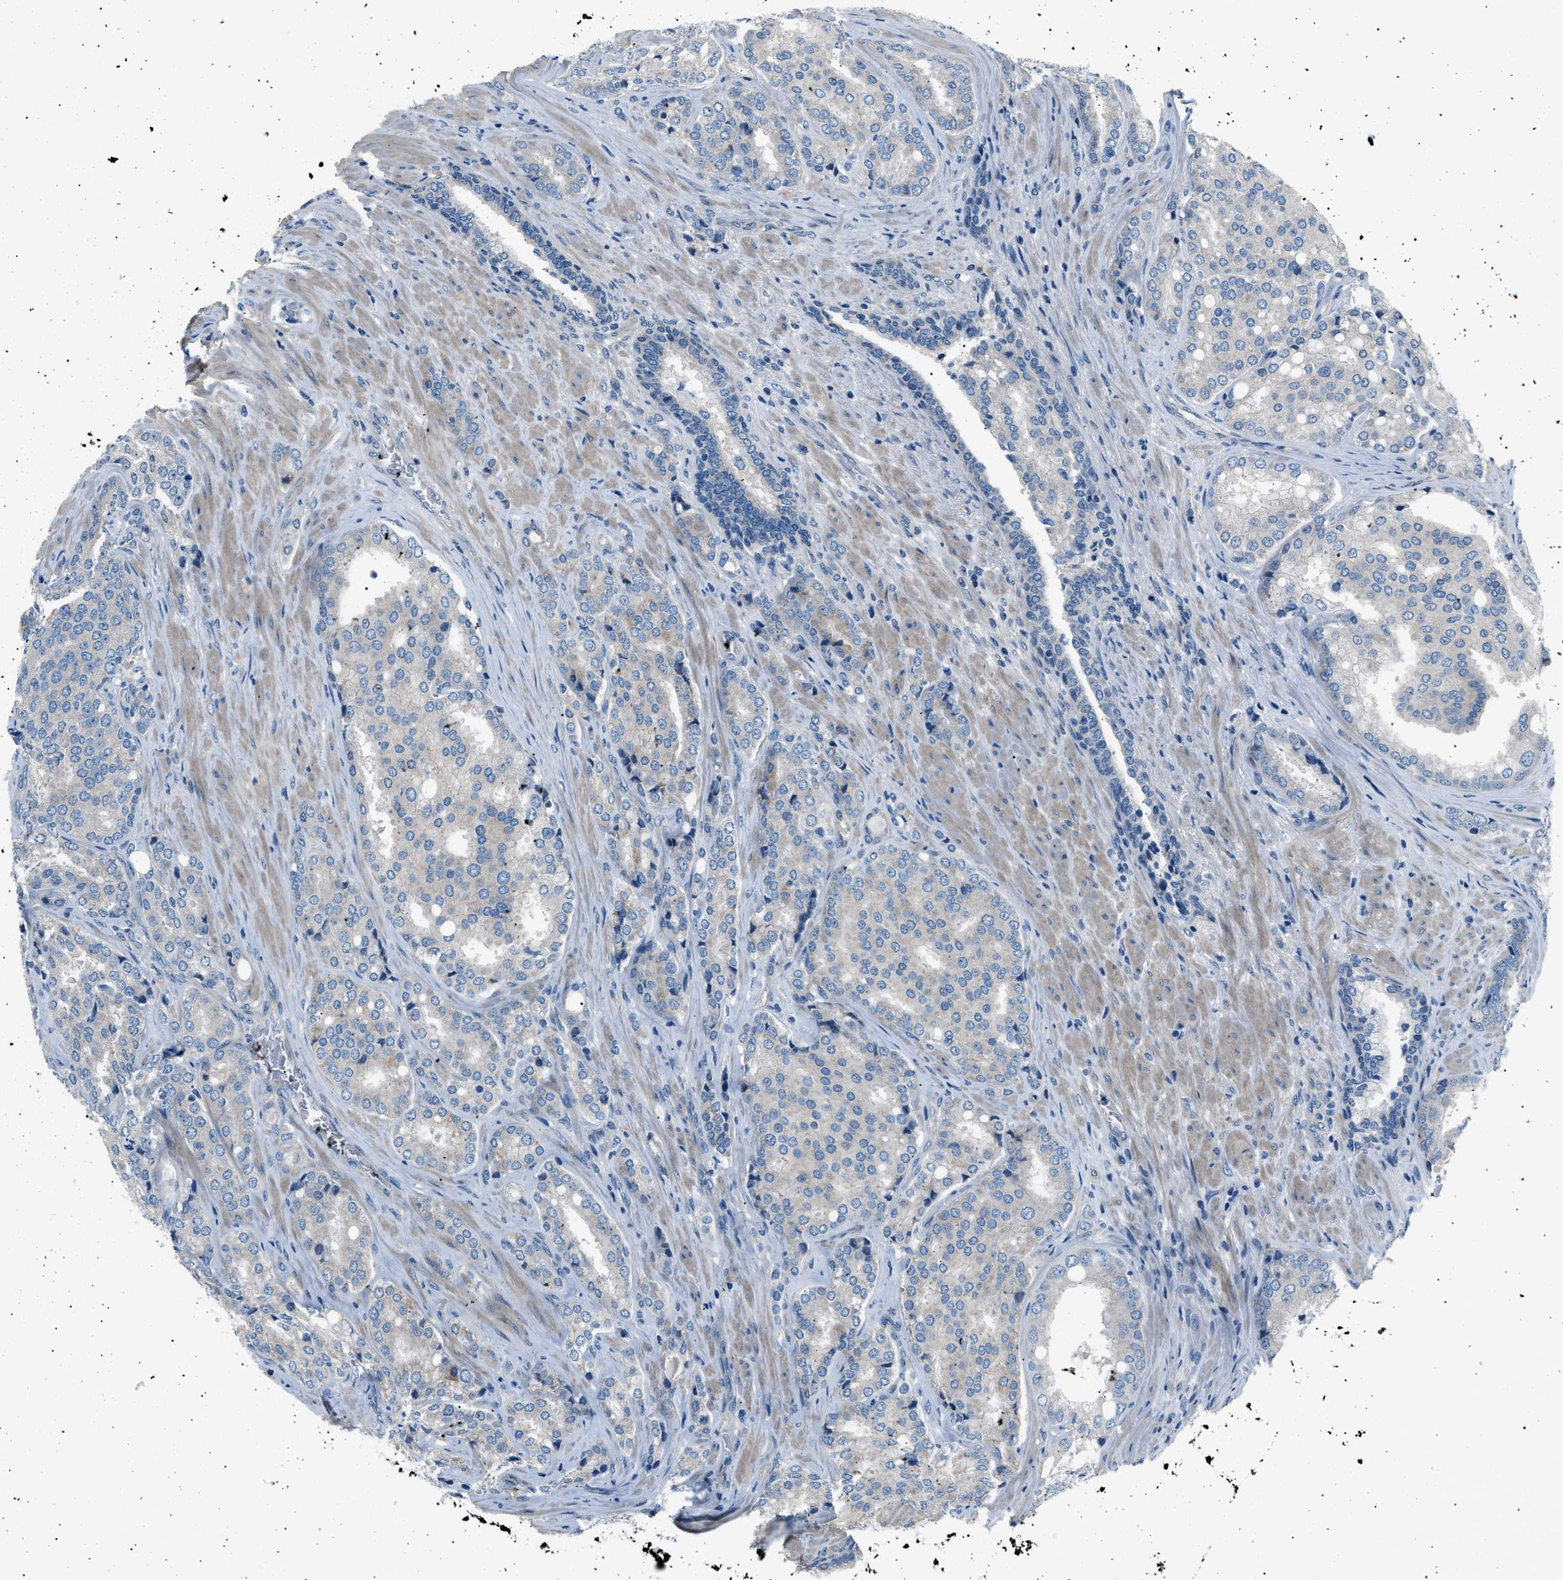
{"staining": {"intensity": "negative", "quantity": "none", "location": "none"}, "tissue": "prostate cancer", "cell_type": "Tumor cells", "image_type": "cancer", "snomed": [{"axis": "morphology", "description": "Adenocarcinoma, High grade"}, {"axis": "topography", "description": "Prostate"}], "caption": "Immunohistochemical staining of prostate cancer (high-grade adenocarcinoma) shows no significant positivity in tumor cells.", "gene": "LRRC37B", "patient": {"sex": "male", "age": 50}}